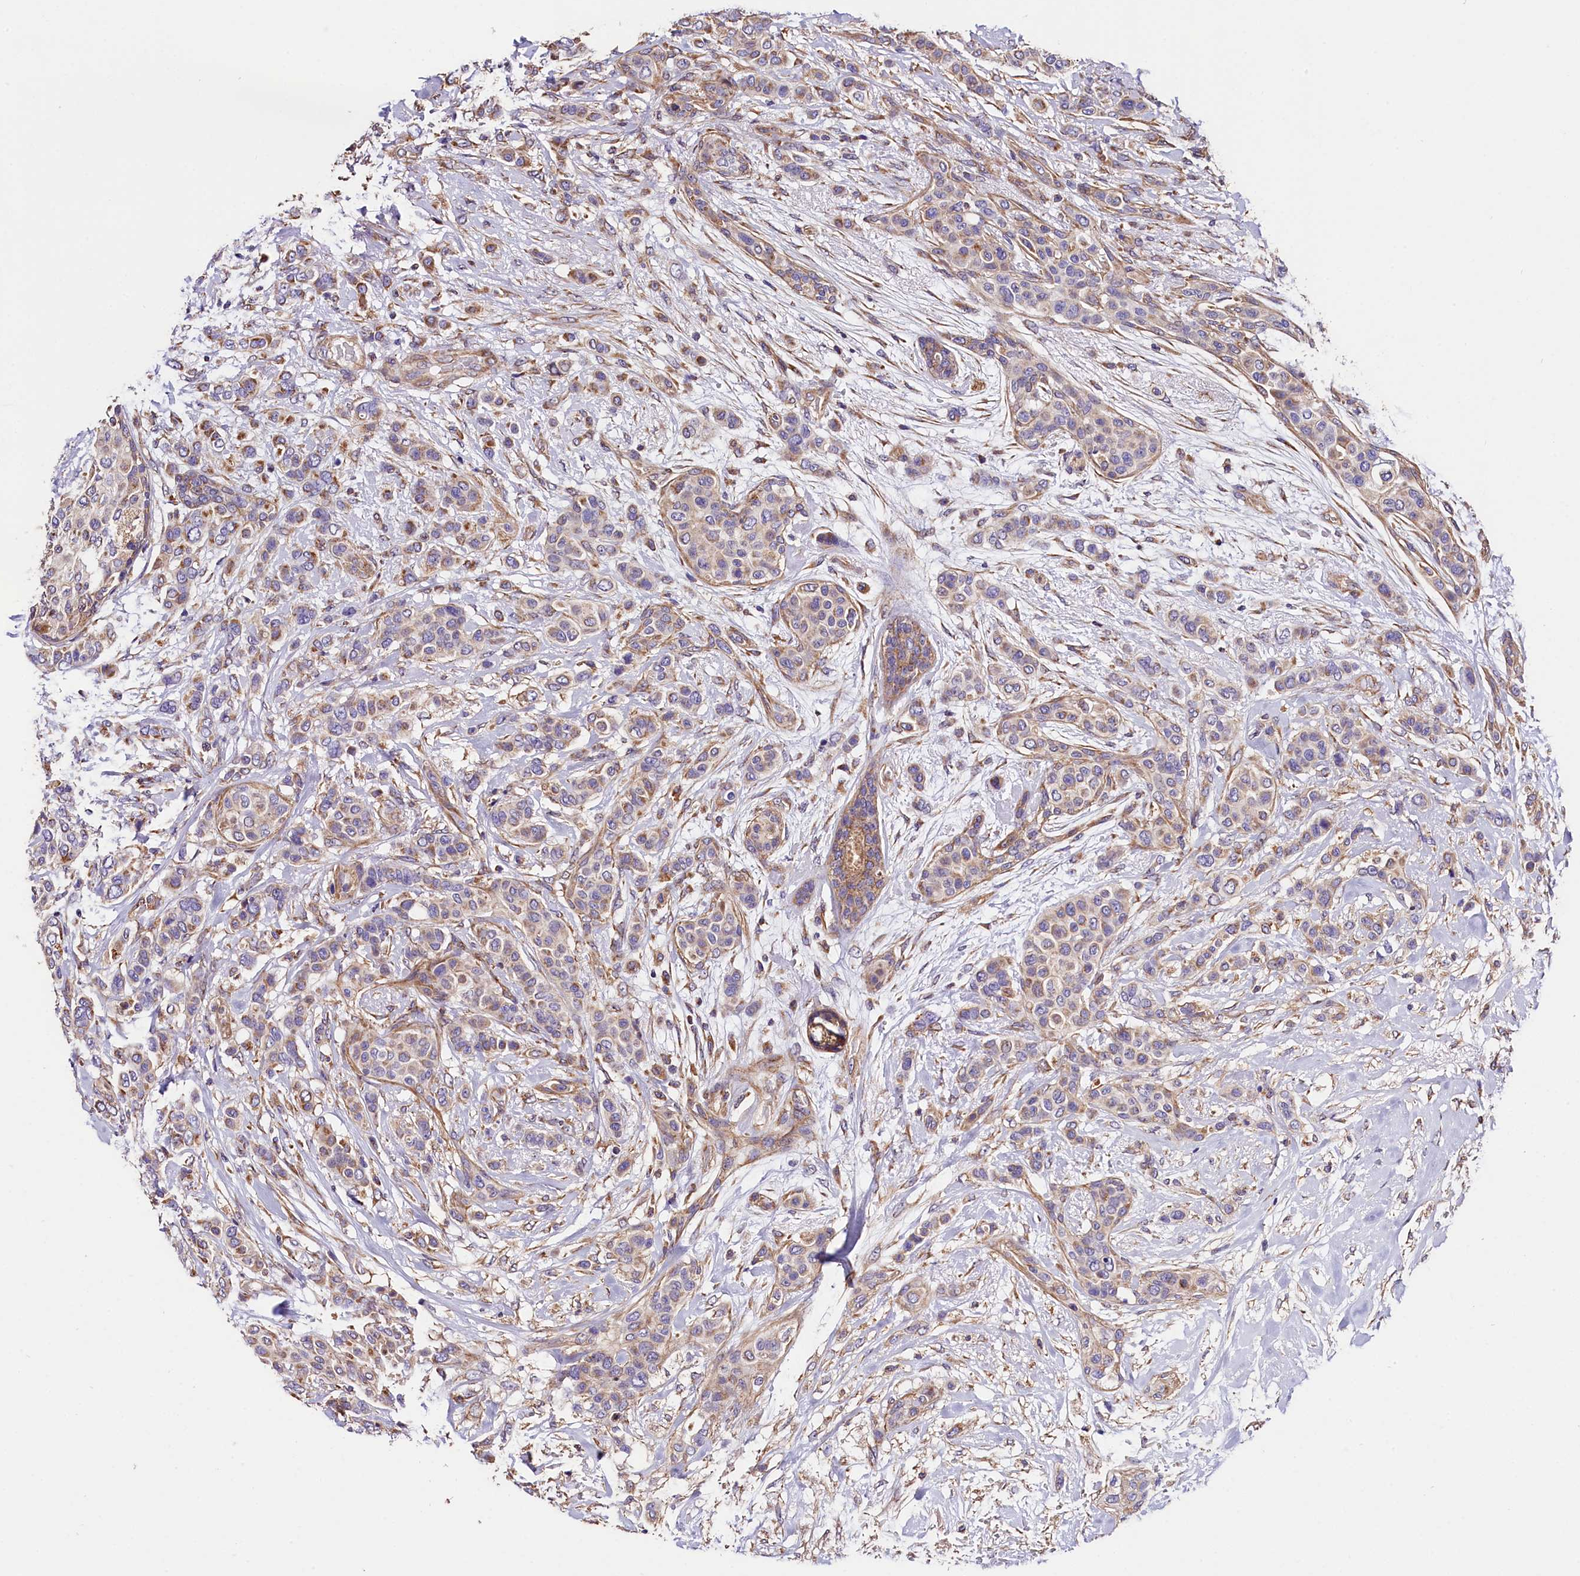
{"staining": {"intensity": "weak", "quantity": "<25%", "location": "cytoplasmic/membranous"}, "tissue": "breast cancer", "cell_type": "Tumor cells", "image_type": "cancer", "snomed": [{"axis": "morphology", "description": "Lobular carcinoma"}, {"axis": "topography", "description": "Breast"}], "caption": "This is a image of immunohistochemistry (IHC) staining of breast cancer, which shows no positivity in tumor cells.", "gene": "ACAA2", "patient": {"sex": "female", "age": 51}}